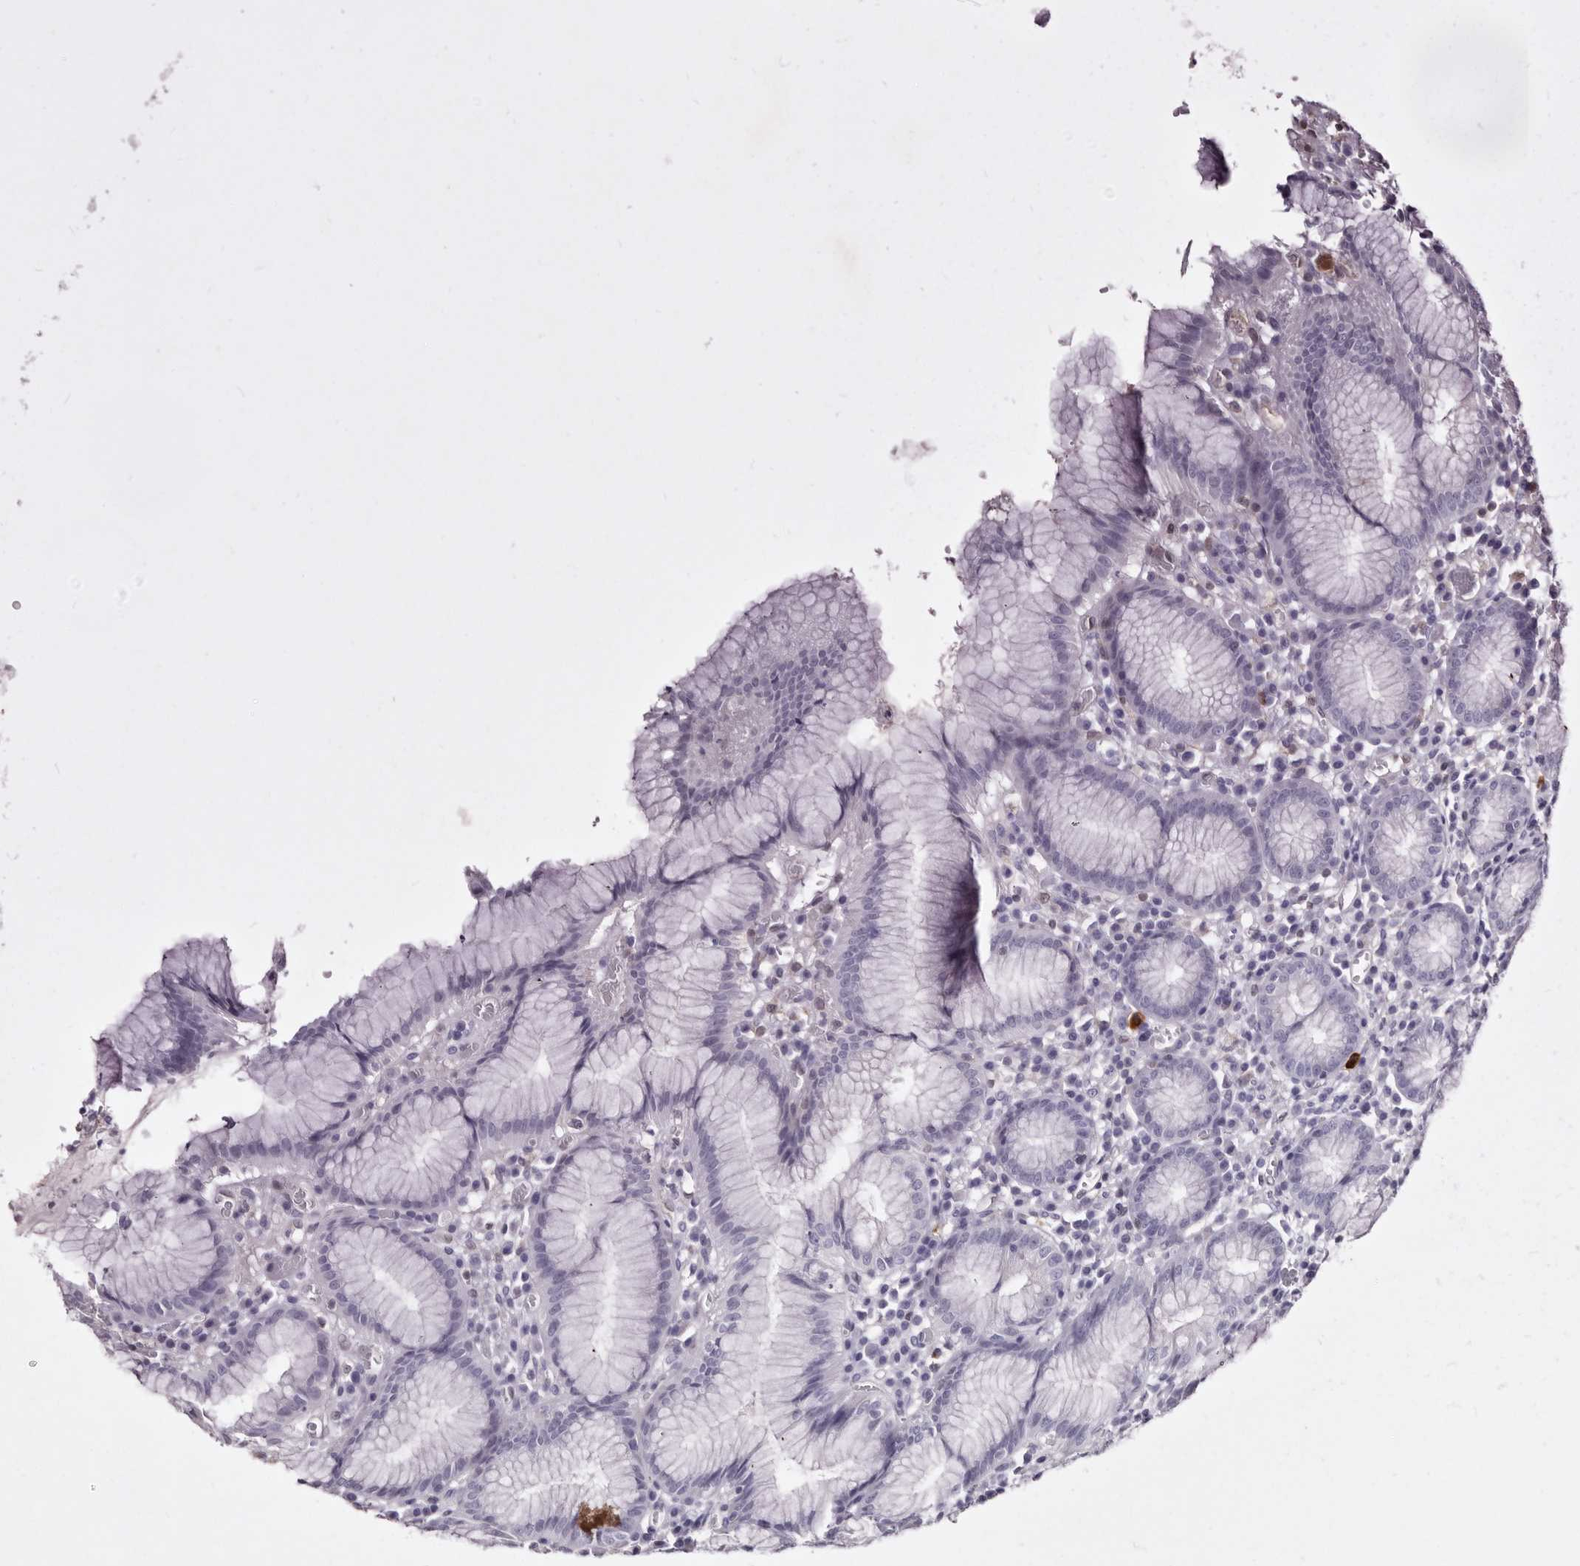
{"staining": {"intensity": "moderate", "quantity": "<25%", "location": "cytoplasmic/membranous"}, "tissue": "stomach", "cell_type": "Glandular cells", "image_type": "normal", "snomed": [{"axis": "morphology", "description": "Normal tissue, NOS"}, {"axis": "topography", "description": "Stomach"}], "caption": "High-magnification brightfield microscopy of normal stomach stained with DAB (brown) and counterstained with hematoxylin (blue). glandular cells exhibit moderate cytoplasmic/membranous positivity is appreciated in approximately<25% of cells.", "gene": "GIMAP4", "patient": {"sex": "male", "age": 55}}